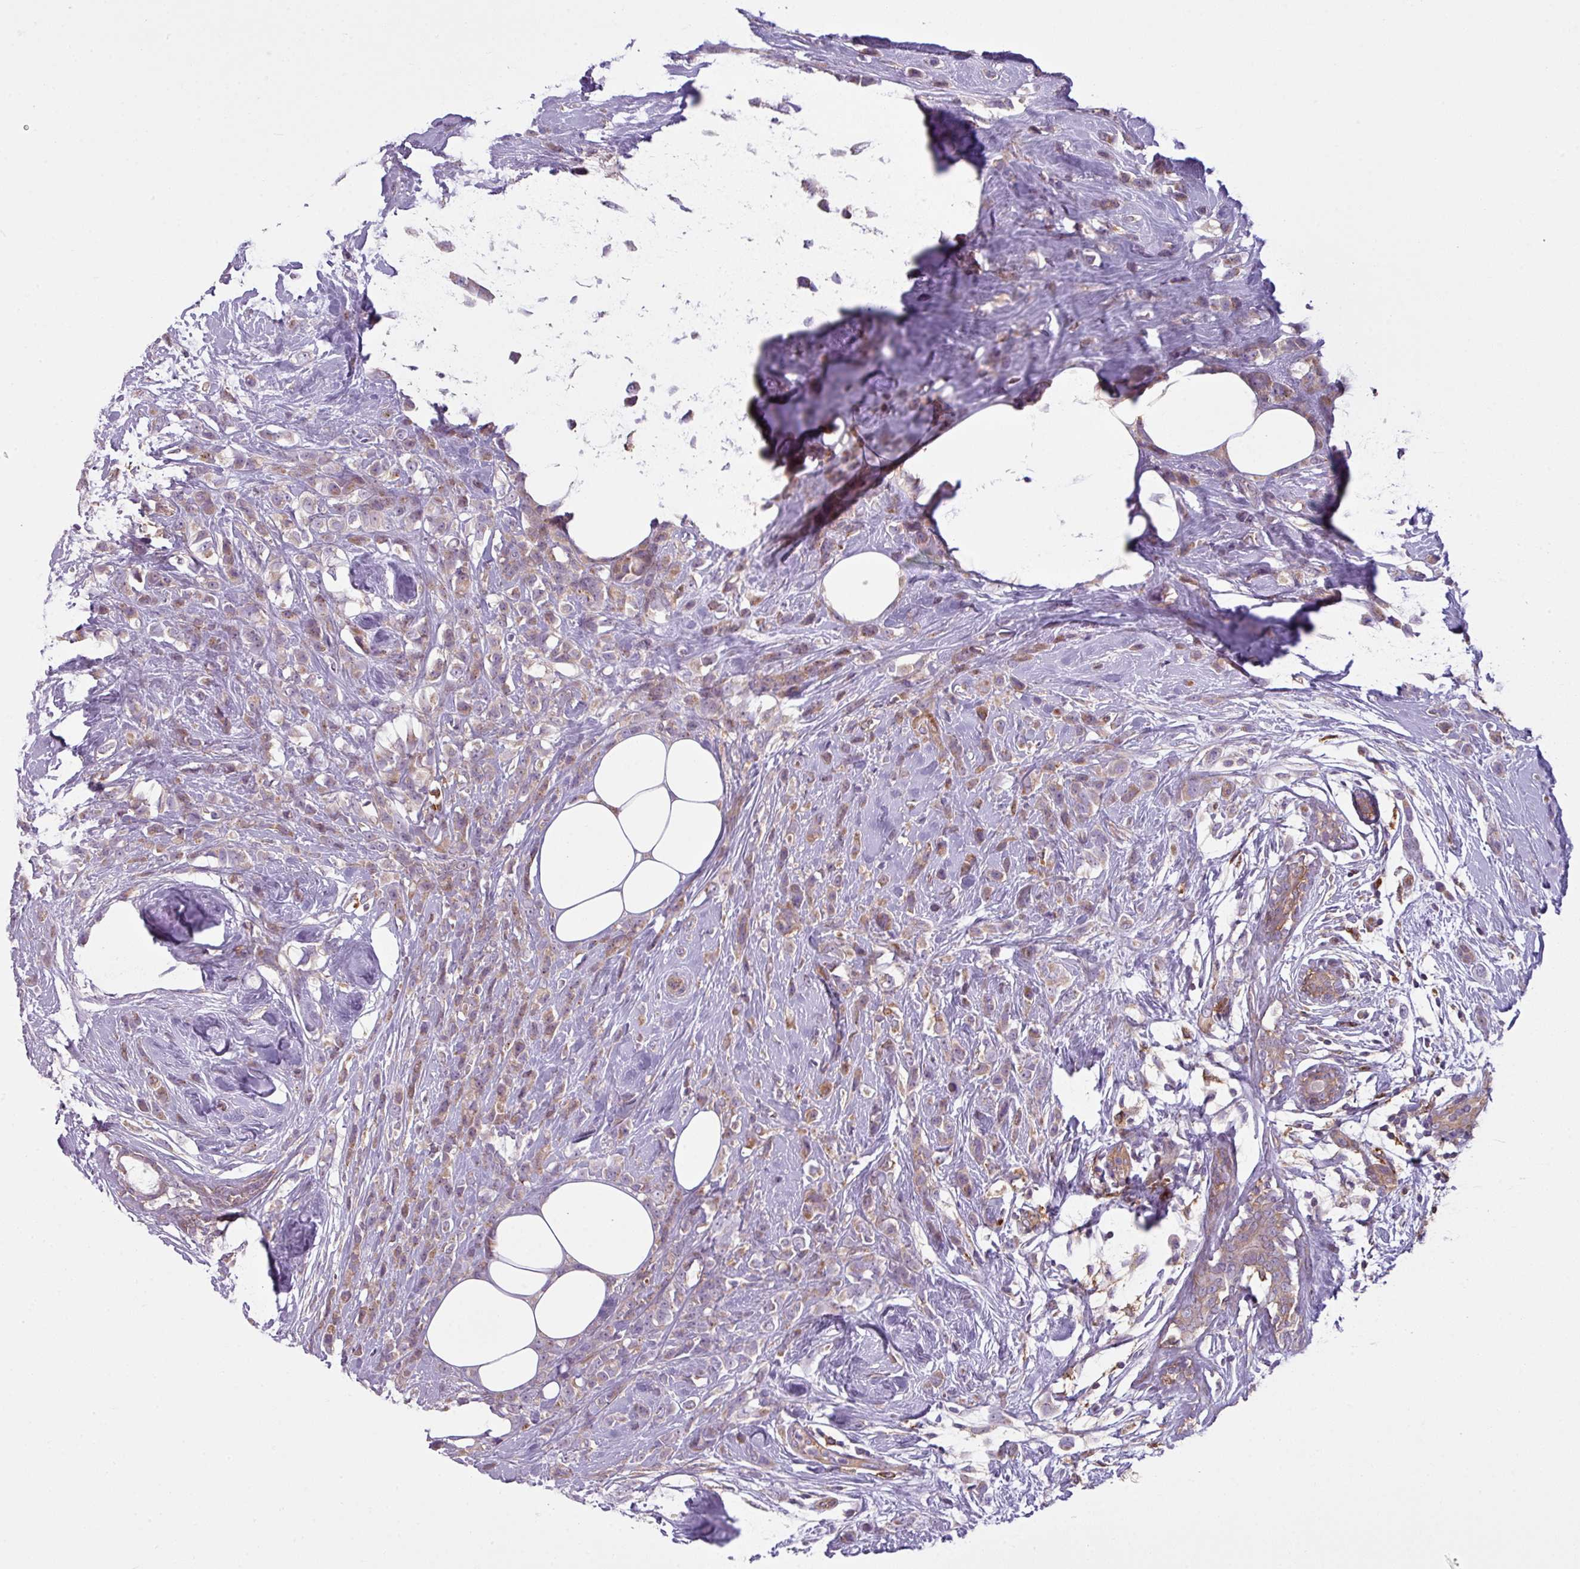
{"staining": {"intensity": "moderate", "quantity": "25%-75%", "location": "cytoplasmic/membranous"}, "tissue": "breast cancer", "cell_type": "Tumor cells", "image_type": "cancer", "snomed": [{"axis": "morphology", "description": "Duct carcinoma"}, {"axis": "topography", "description": "Breast"}], "caption": "Protein analysis of breast cancer tissue exhibits moderate cytoplasmic/membranous staining in approximately 25%-75% of tumor cells. (Stains: DAB (3,3'-diaminobenzidine) in brown, nuclei in blue, Microscopy: brightfield microscopy at high magnification).", "gene": "CAMK2B", "patient": {"sex": "female", "age": 80}}